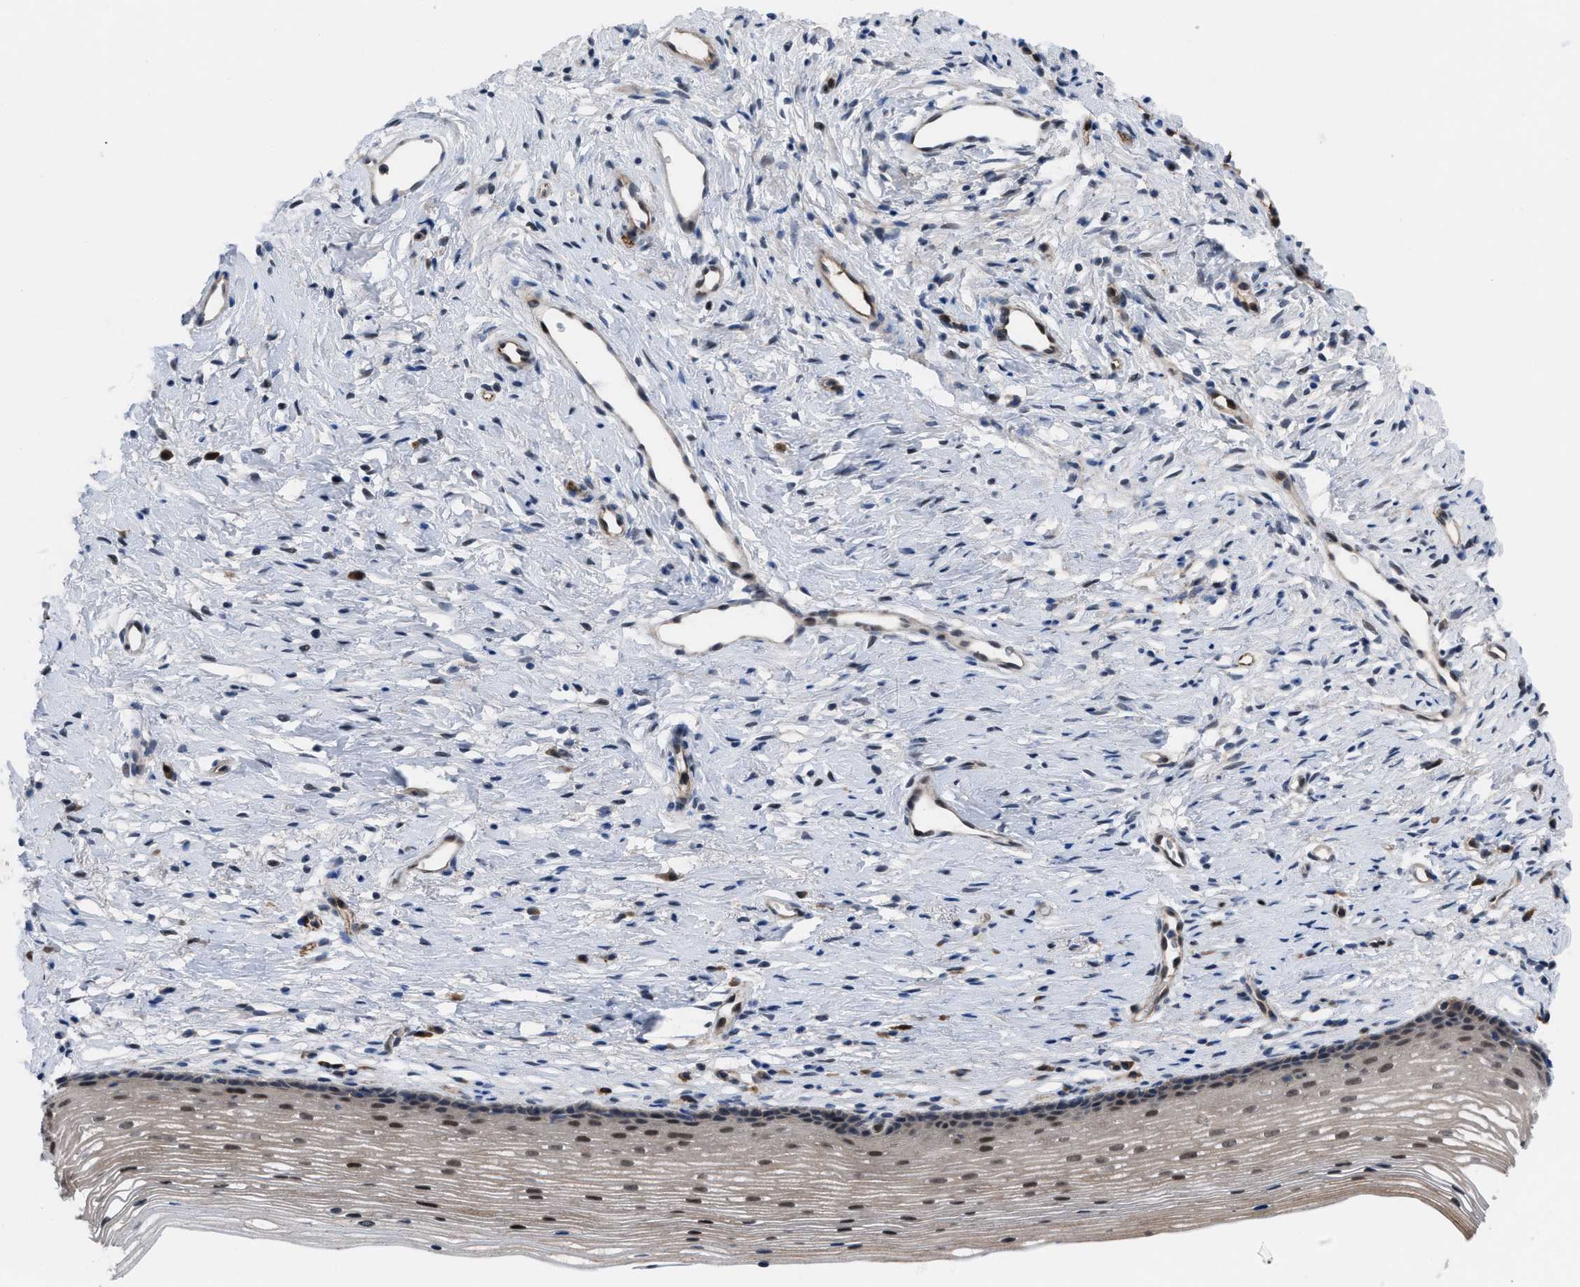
{"staining": {"intensity": "moderate", "quantity": ">75%", "location": "cytoplasmic/membranous,nuclear"}, "tissue": "cervix", "cell_type": "Glandular cells", "image_type": "normal", "snomed": [{"axis": "morphology", "description": "Normal tissue, NOS"}, {"axis": "topography", "description": "Cervix"}], "caption": "DAB (3,3'-diaminobenzidine) immunohistochemical staining of unremarkable human cervix demonstrates moderate cytoplasmic/membranous,nuclear protein expression in approximately >75% of glandular cells.", "gene": "IL17RE", "patient": {"sex": "female", "age": 77}}